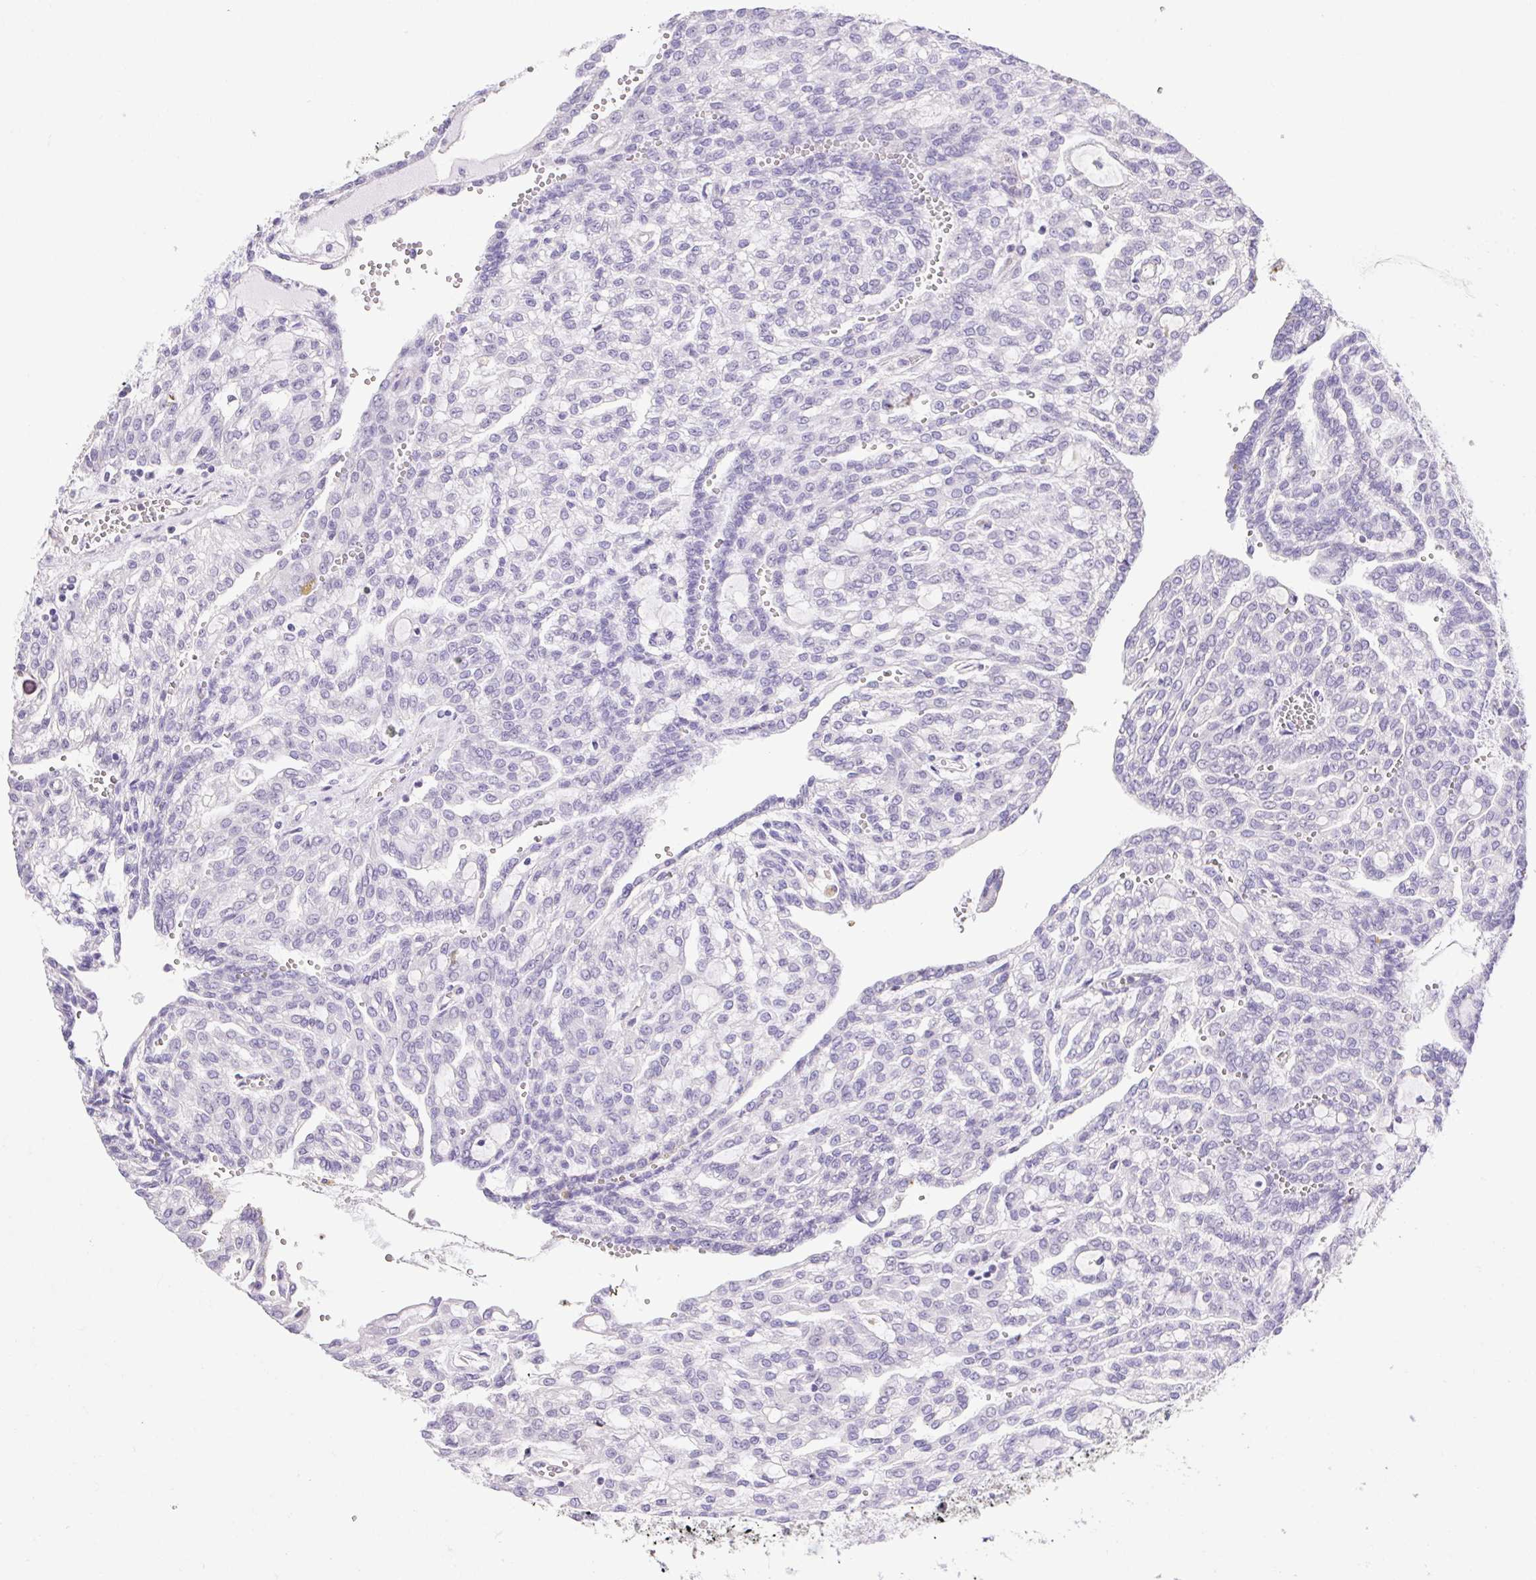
{"staining": {"intensity": "negative", "quantity": "none", "location": "none"}, "tissue": "renal cancer", "cell_type": "Tumor cells", "image_type": "cancer", "snomed": [{"axis": "morphology", "description": "Adenocarcinoma, NOS"}, {"axis": "topography", "description": "Kidney"}], "caption": "Immunohistochemistry (IHC) histopathology image of neoplastic tissue: renal cancer (adenocarcinoma) stained with DAB (3,3'-diaminobenzidine) displays no significant protein expression in tumor cells. Nuclei are stained in blue.", "gene": "FAM177B", "patient": {"sex": "male", "age": 63}}